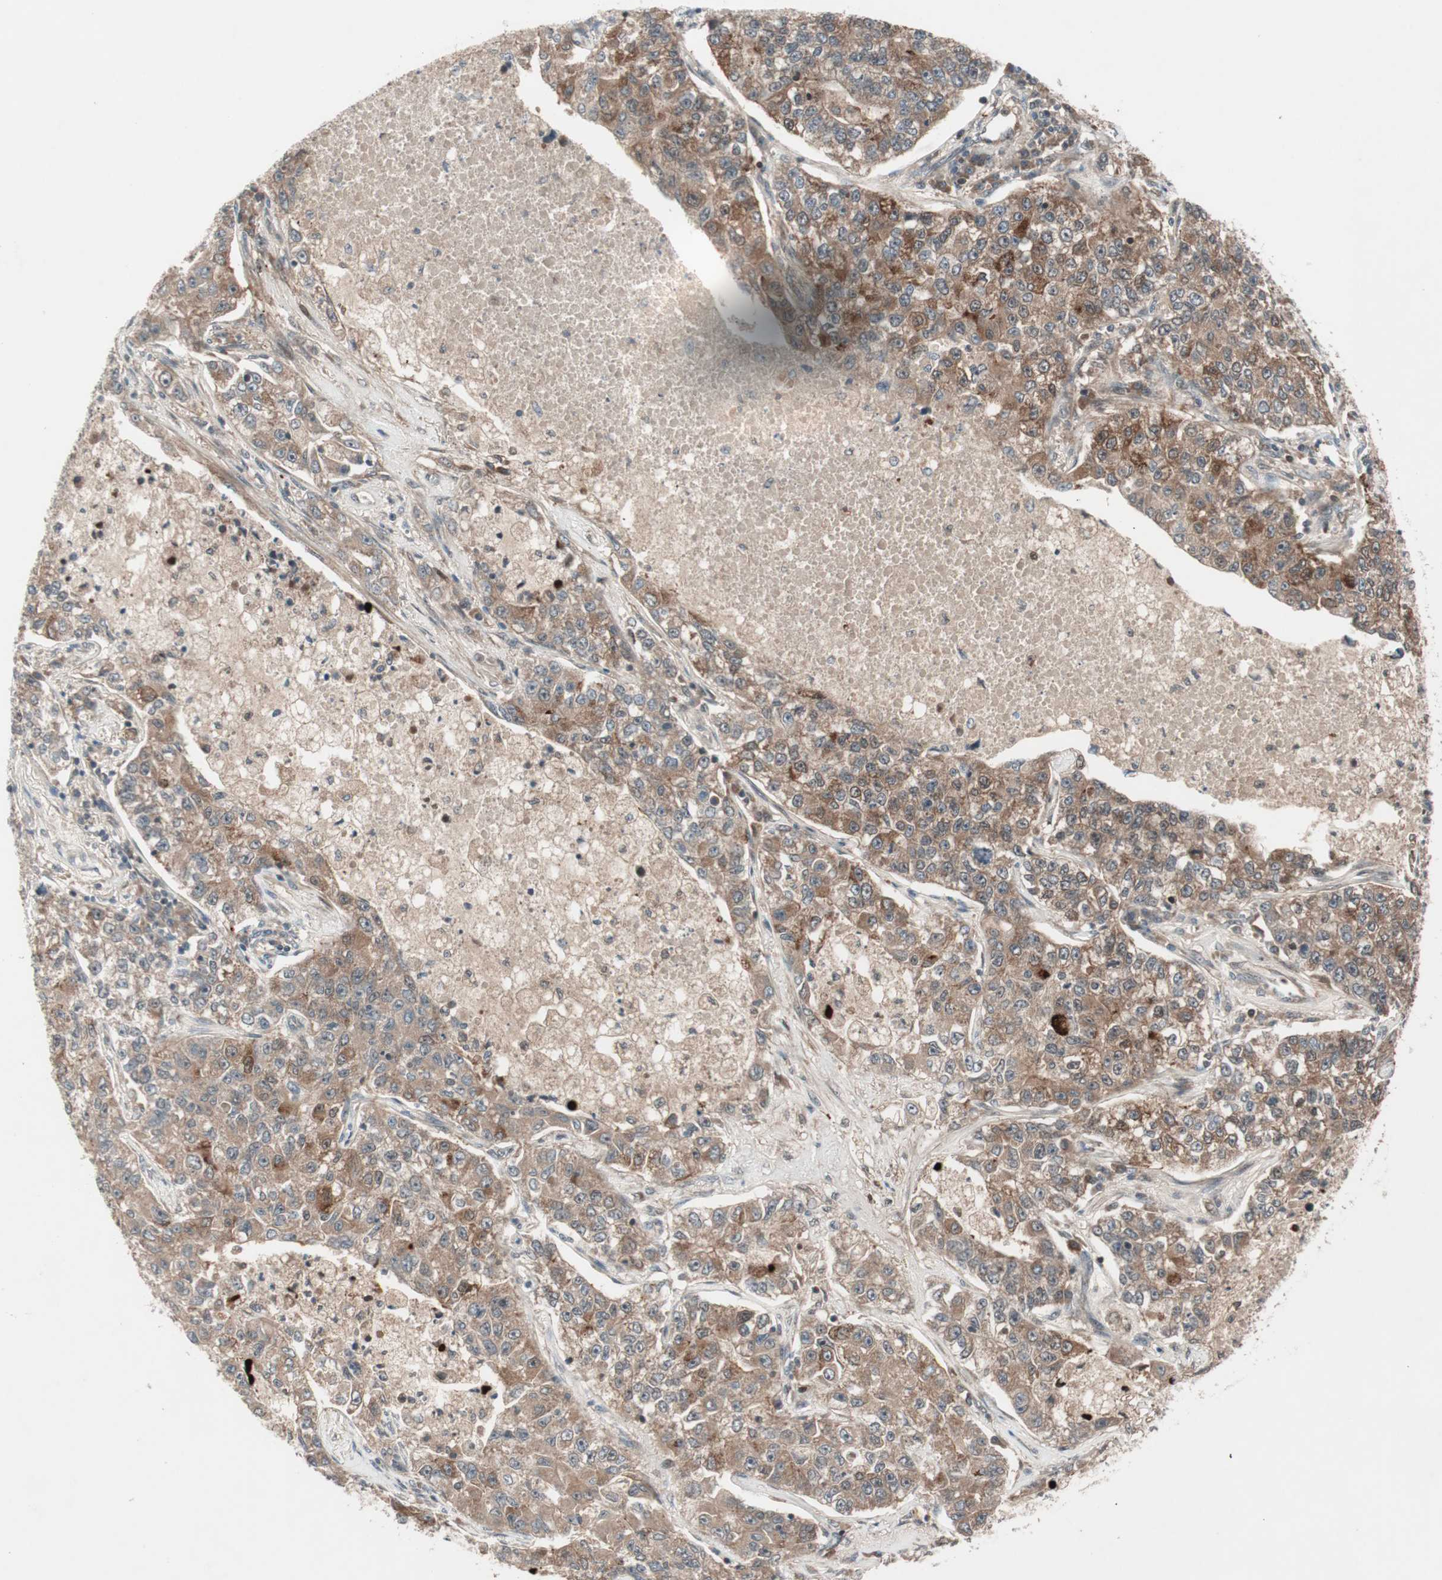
{"staining": {"intensity": "moderate", "quantity": ">75%", "location": "cytoplasmic/membranous"}, "tissue": "lung cancer", "cell_type": "Tumor cells", "image_type": "cancer", "snomed": [{"axis": "morphology", "description": "Adenocarcinoma, NOS"}, {"axis": "topography", "description": "Lung"}], "caption": "An IHC photomicrograph of tumor tissue is shown. Protein staining in brown highlights moderate cytoplasmic/membranous positivity in lung cancer within tumor cells.", "gene": "PRKG2", "patient": {"sex": "male", "age": 49}}